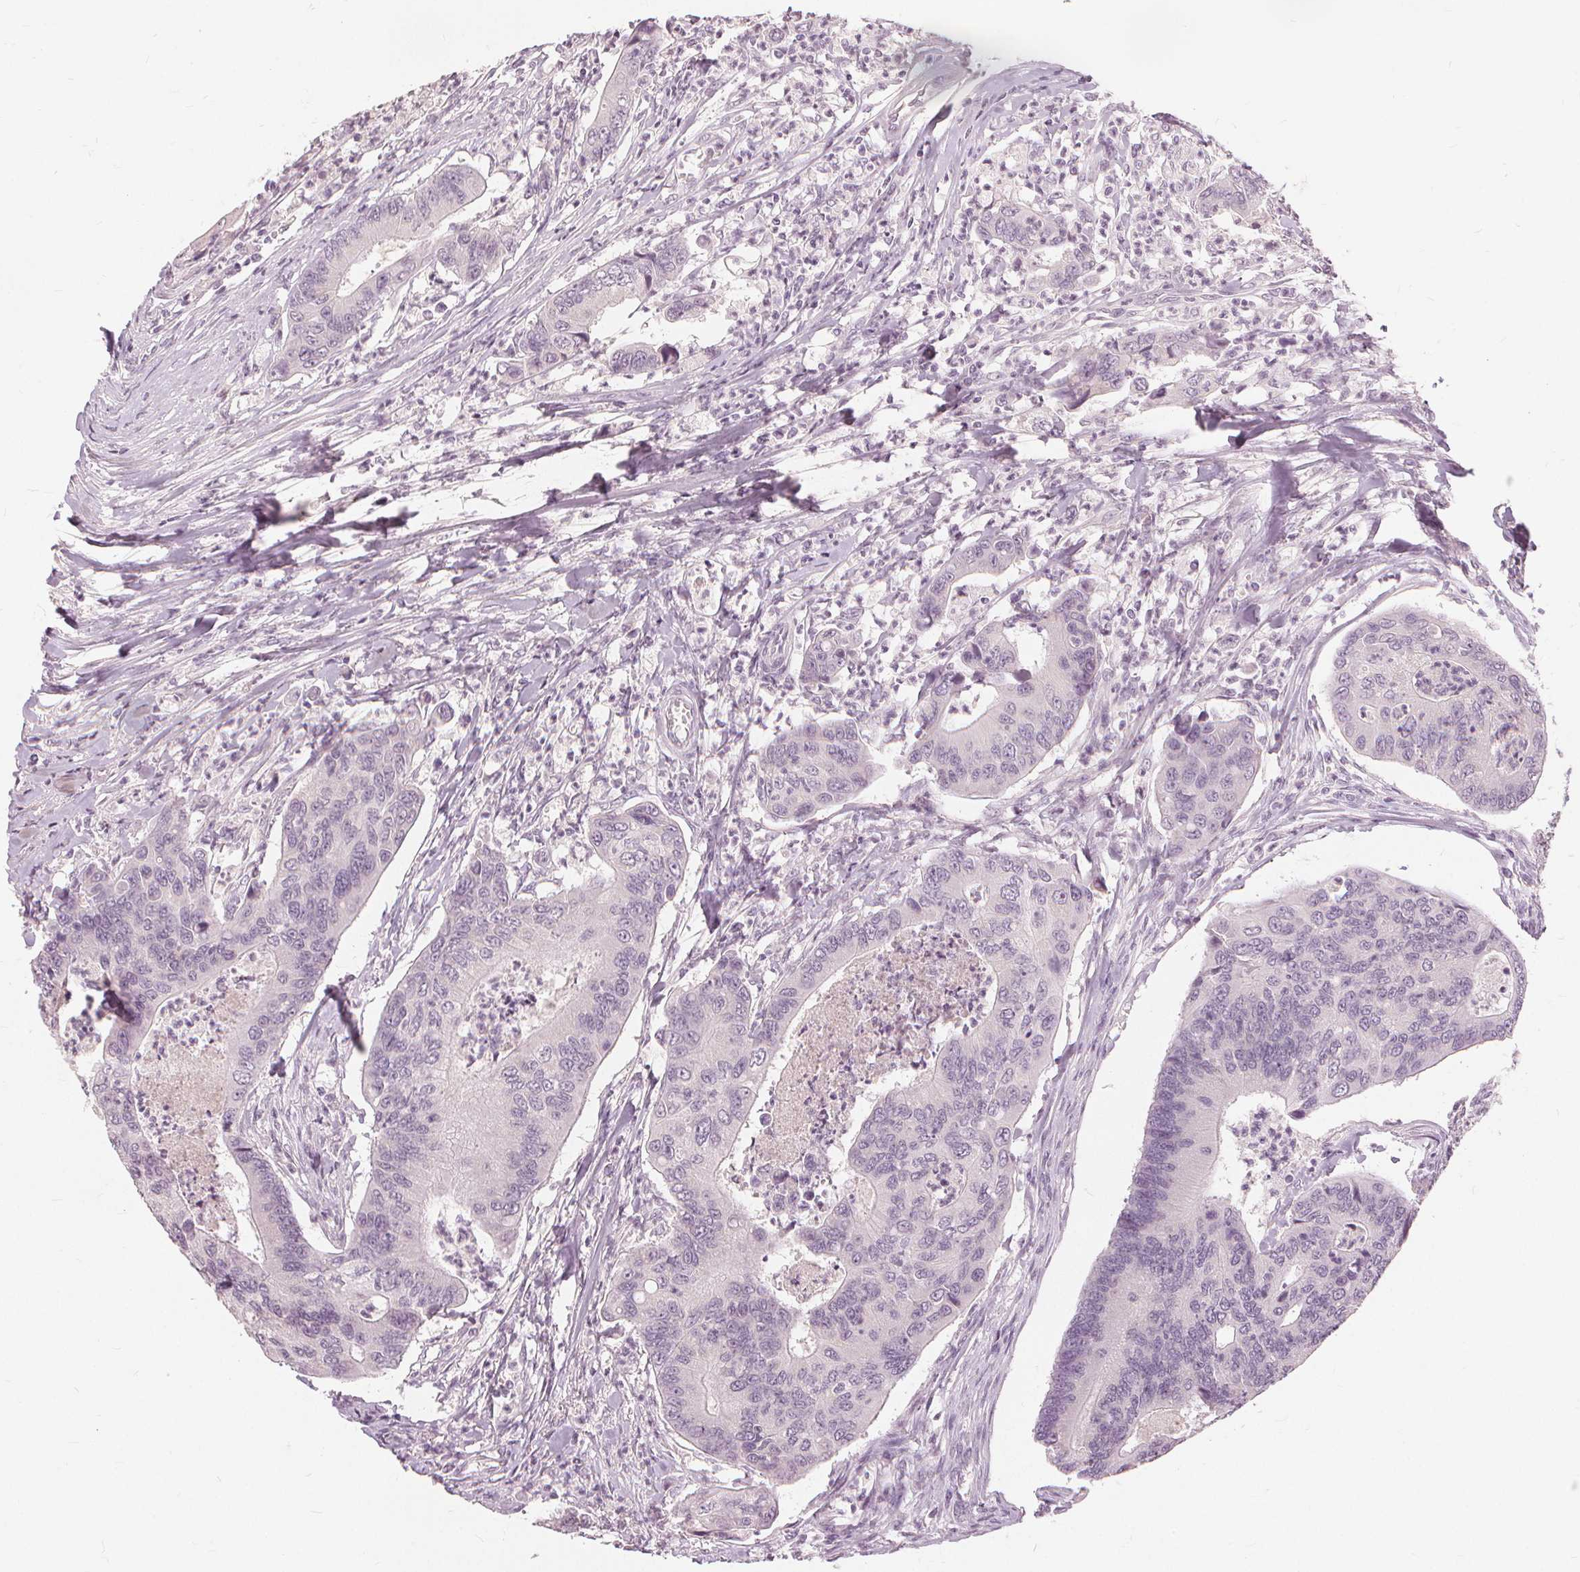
{"staining": {"intensity": "negative", "quantity": "none", "location": "none"}, "tissue": "colorectal cancer", "cell_type": "Tumor cells", "image_type": "cancer", "snomed": [{"axis": "morphology", "description": "Adenocarcinoma, NOS"}, {"axis": "topography", "description": "Colon"}], "caption": "Protein analysis of colorectal cancer (adenocarcinoma) displays no significant expression in tumor cells.", "gene": "SFTPD", "patient": {"sex": "female", "age": 67}}